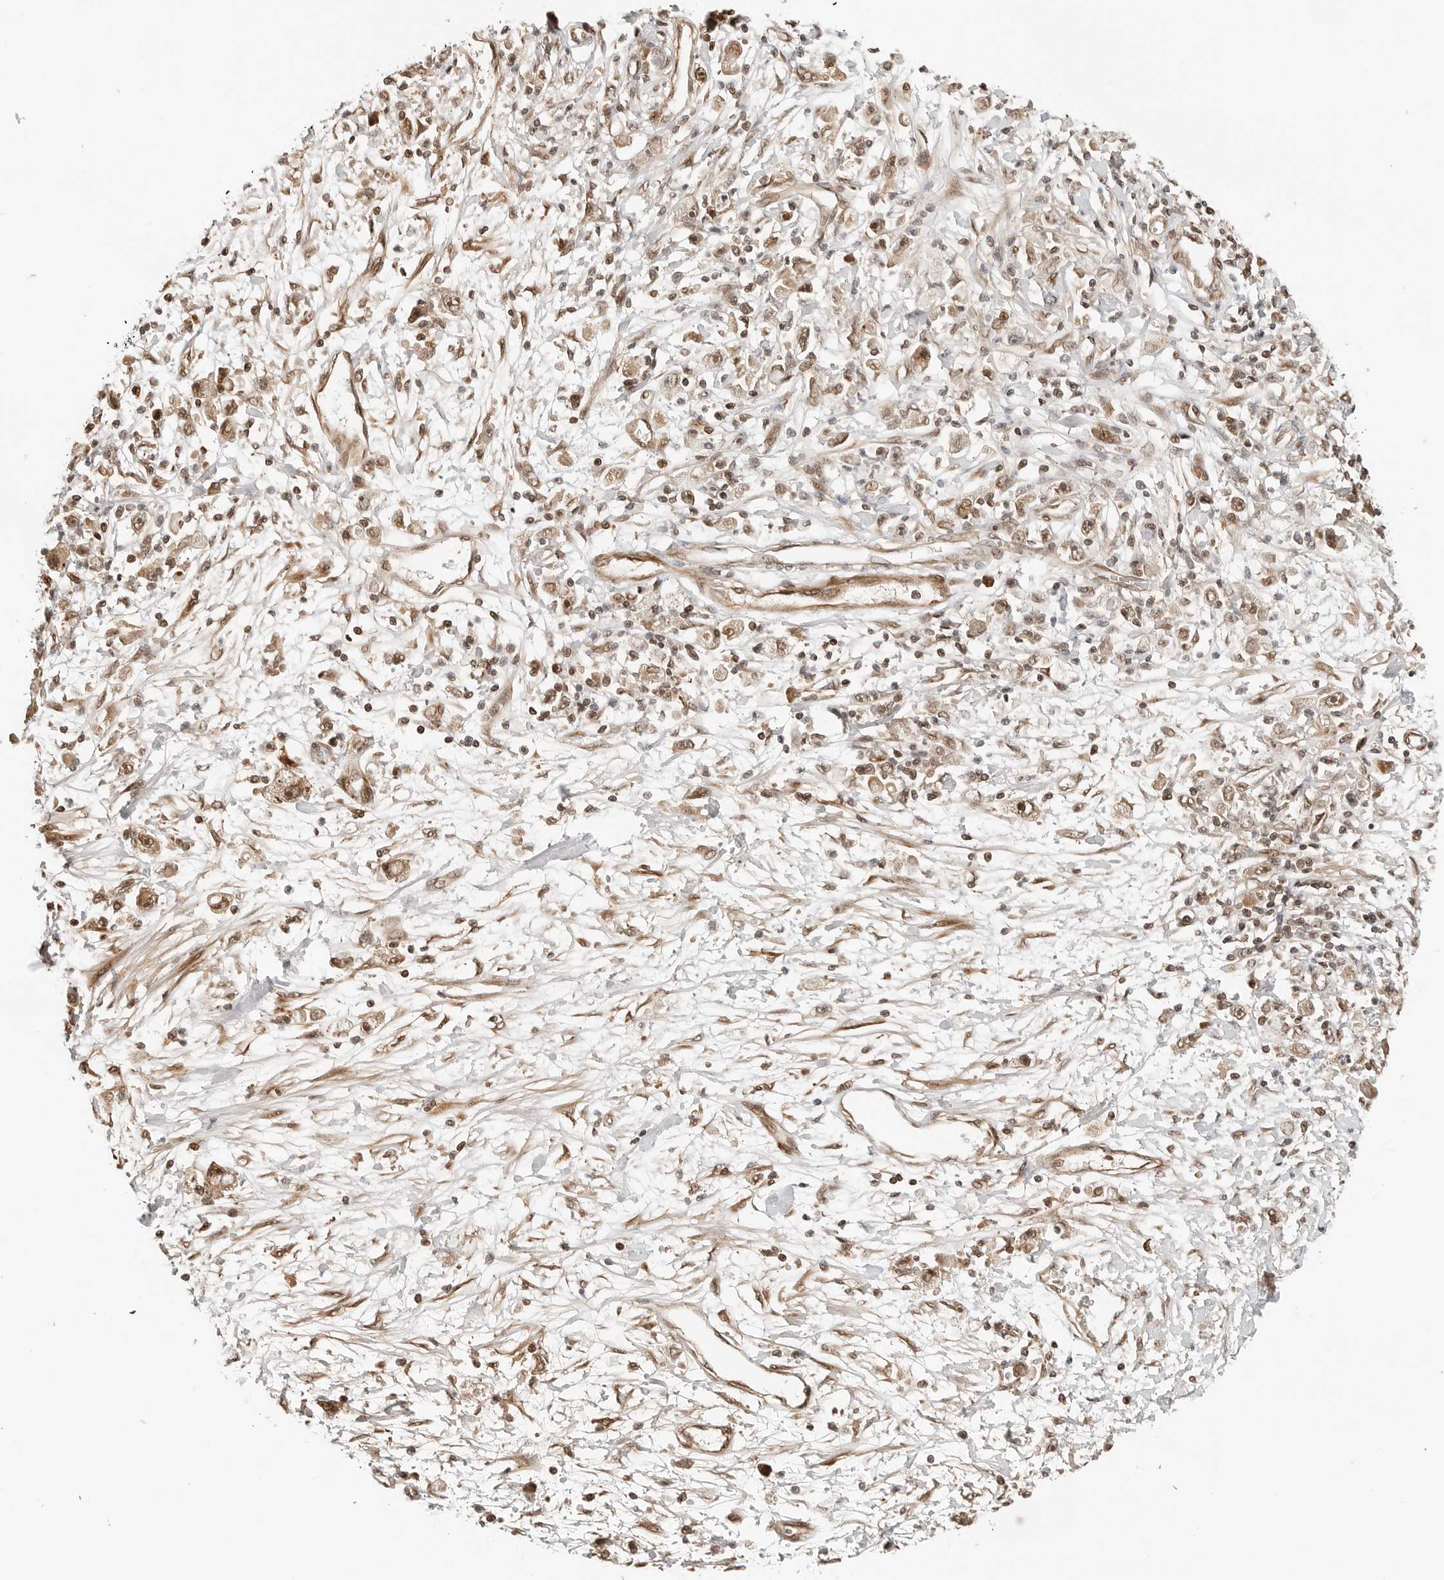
{"staining": {"intensity": "moderate", "quantity": ">75%", "location": "nuclear"}, "tissue": "stomach cancer", "cell_type": "Tumor cells", "image_type": "cancer", "snomed": [{"axis": "morphology", "description": "Adenocarcinoma, NOS"}, {"axis": "topography", "description": "Stomach"}], "caption": "Stomach cancer tissue demonstrates moderate nuclear expression in about >75% of tumor cells", "gene": "GEM", "patient": {"sex": "female", "age": 59}}